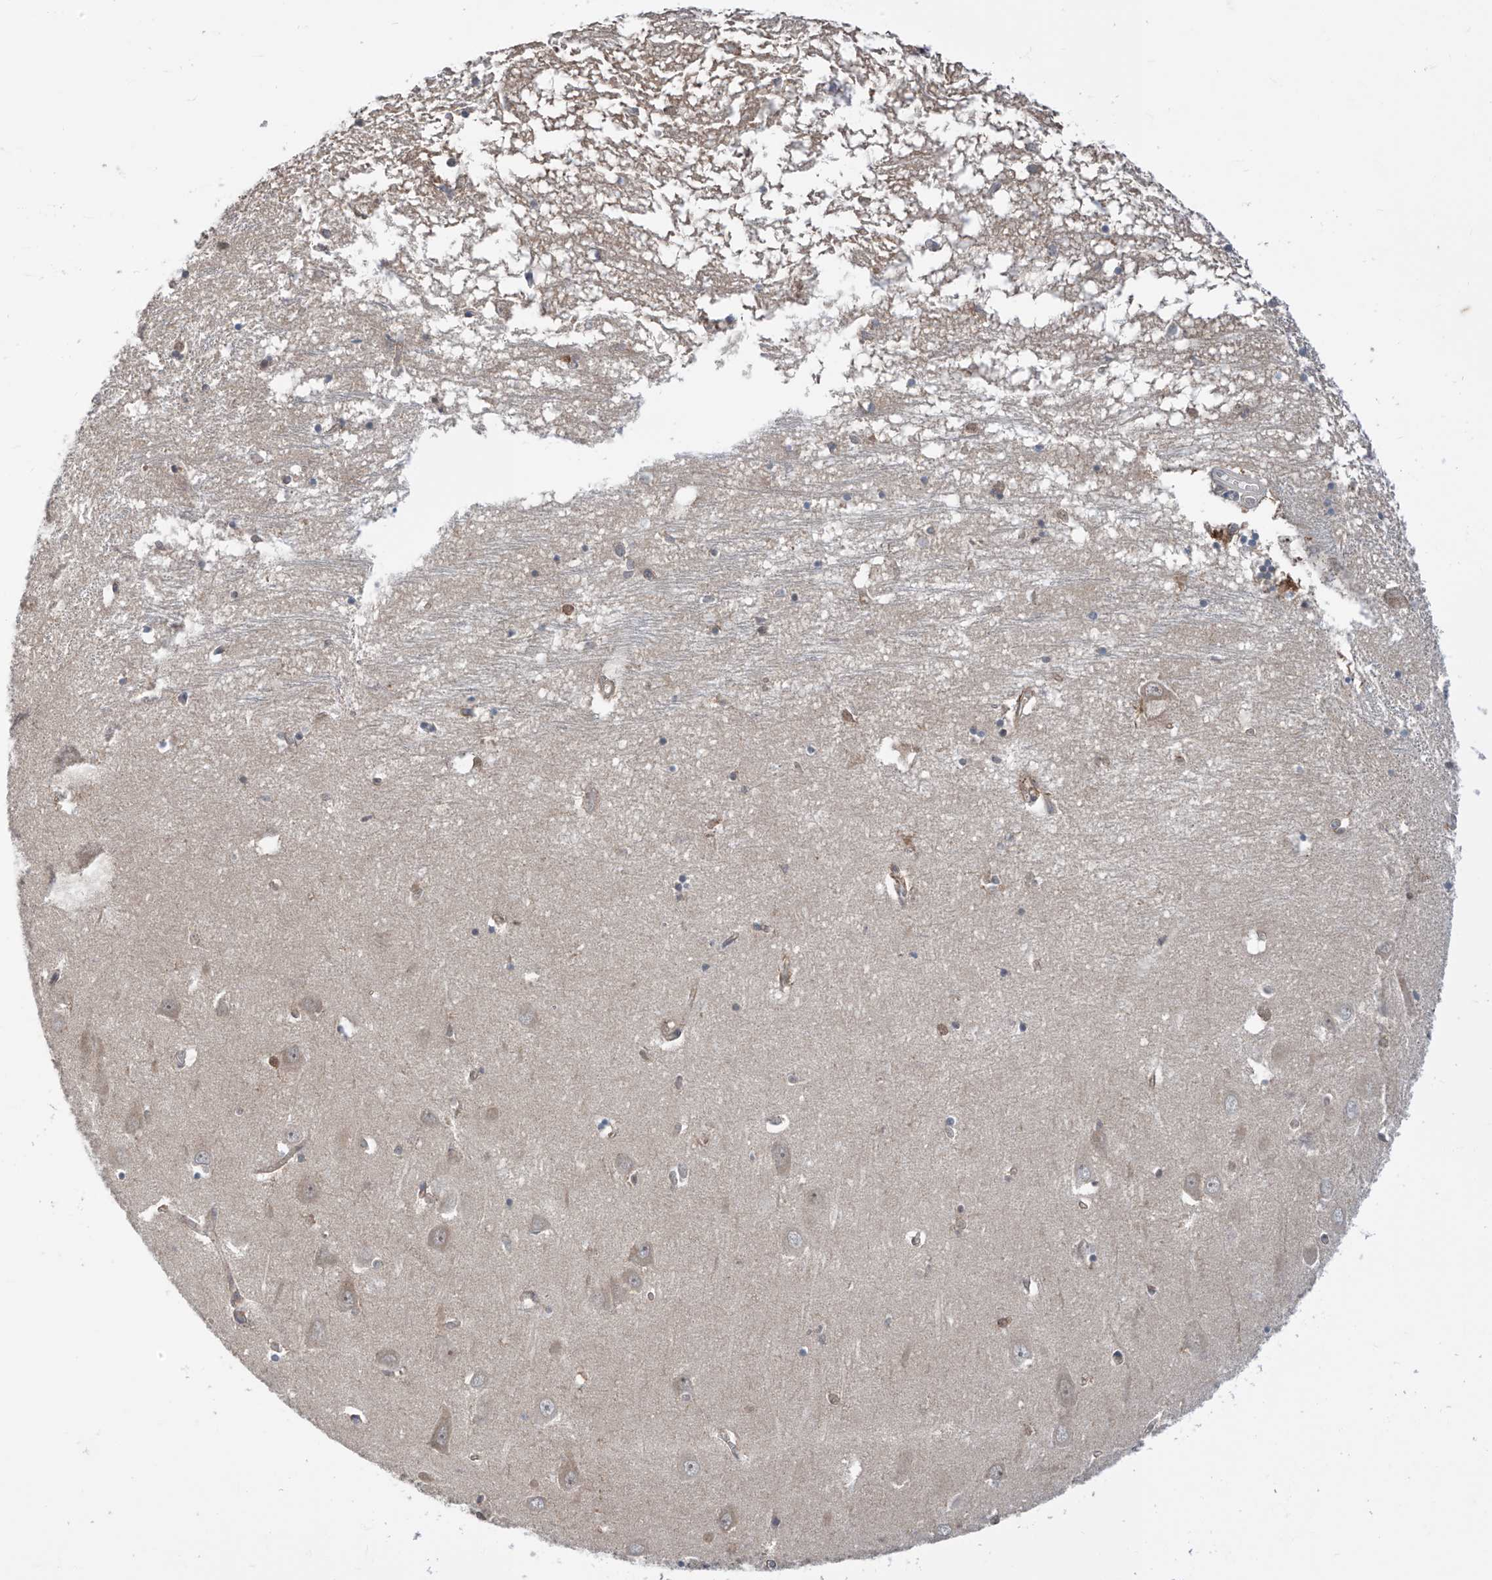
{"staining": {"intensity": "weak", "quantity": "25%-75%", "location": "cytoplasmic/membranous"}, "tissue": "hippocampus", "cell_type": "Glial cells", "image_type": "normal", "snomed": [{"axis": "morphology", "description": "Normal tissue, NOS"}, {"axis": "topography", "description": "Hippocampus"}], "caption": "Glial cells show low levels of weak cytoplasmic/membranous staining in approximately 25%-75% of cells in unremarkable hippocampus.", "gene": "TTC38", "patient": {"sex": "male", "age": 70}}